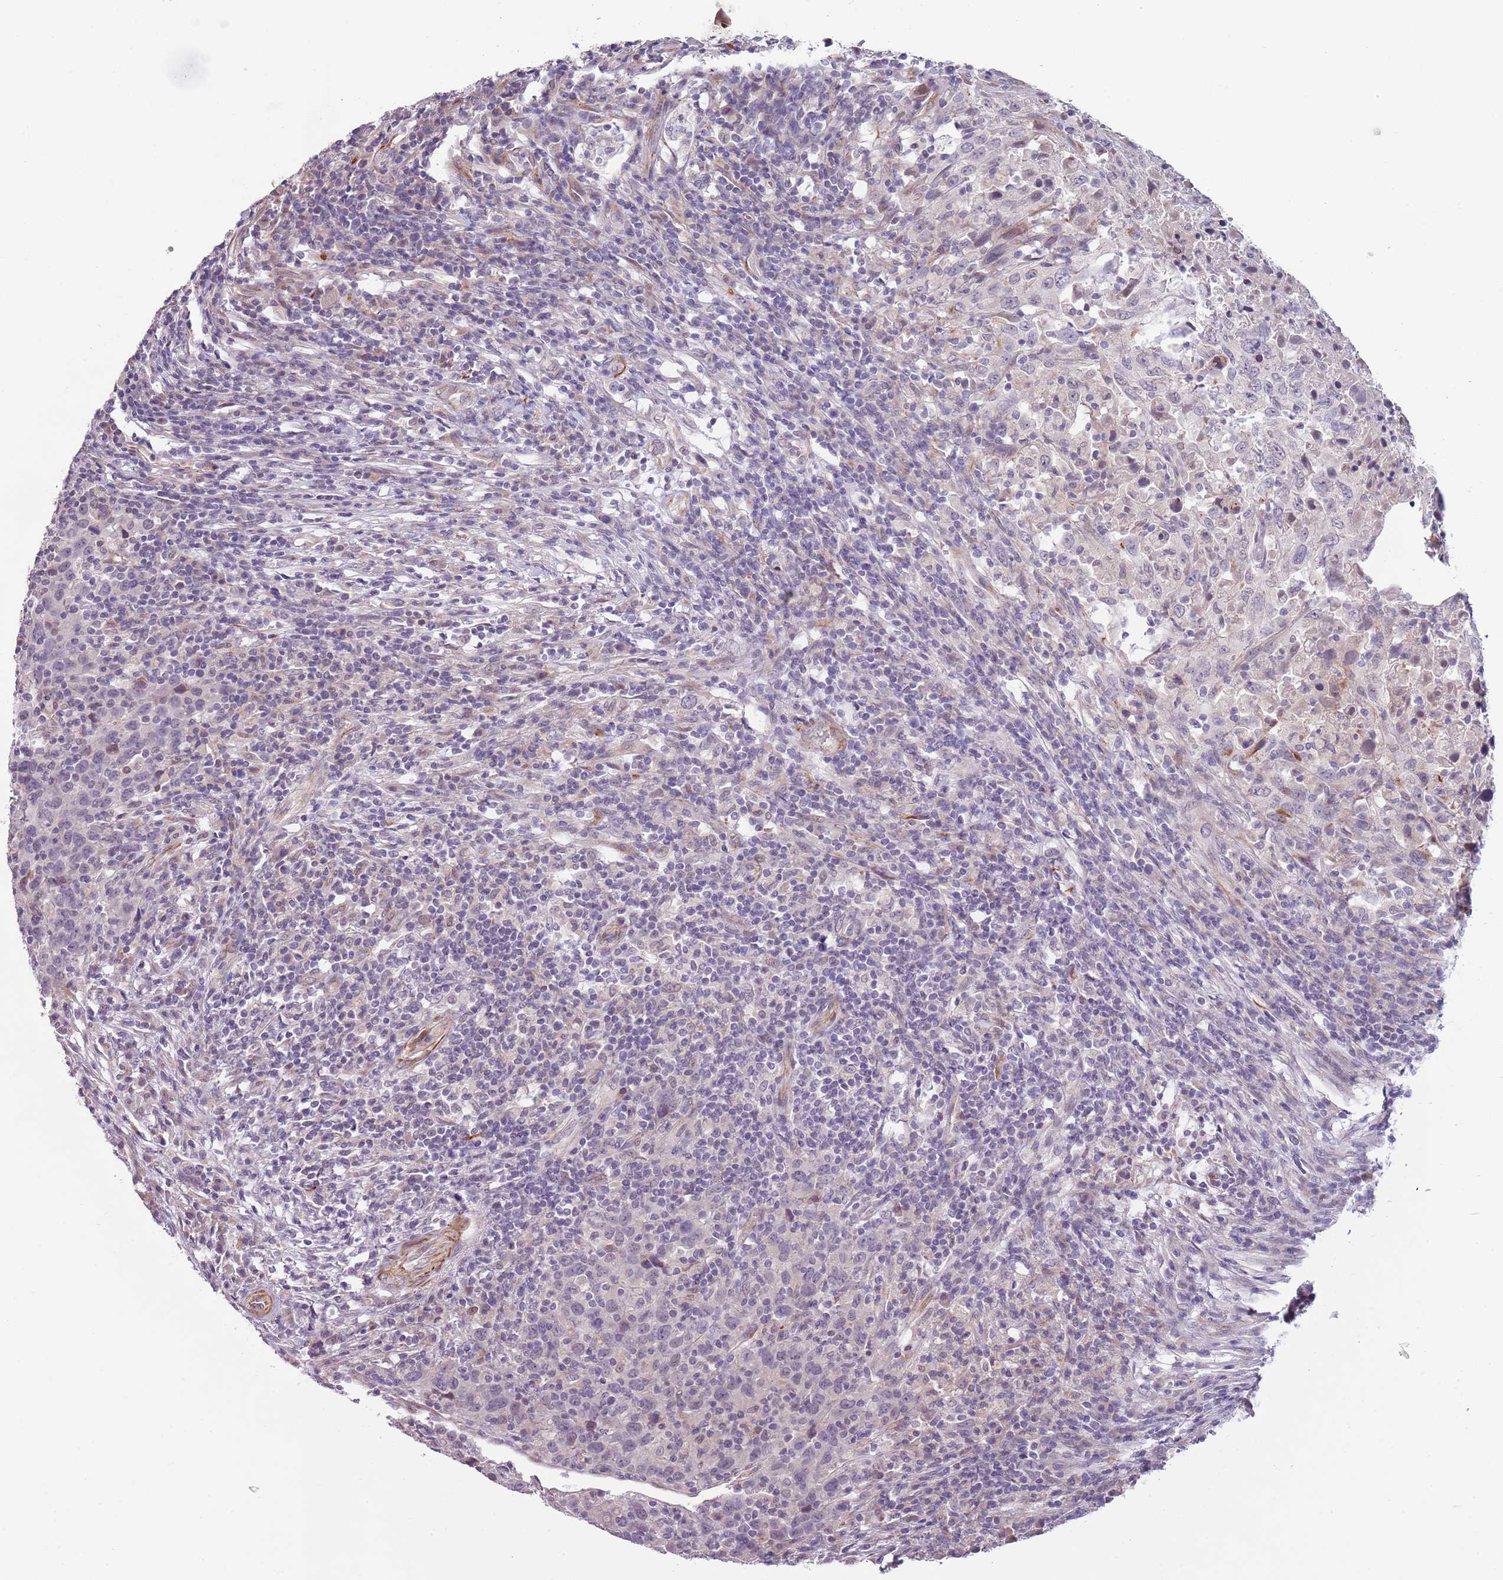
{"staining": {"intensity": "negative", "quantity": "none", "location": "none"}, "tissue": "urothelial cancer", "cell_type": "Tumor cells", "image_type": "cancer", "snomed": [{"axis": "morphology", "description": "Urothelial carcinoma, High grade"}, {"axis": "topography", "description": "Urinary bladder"}], "caption": "Tumor cells are negative for brown protein staining in urothelial carcinoma (high-grade).", "gene": "NBPF3", "patient": {"sex": "male", "age": 61}}